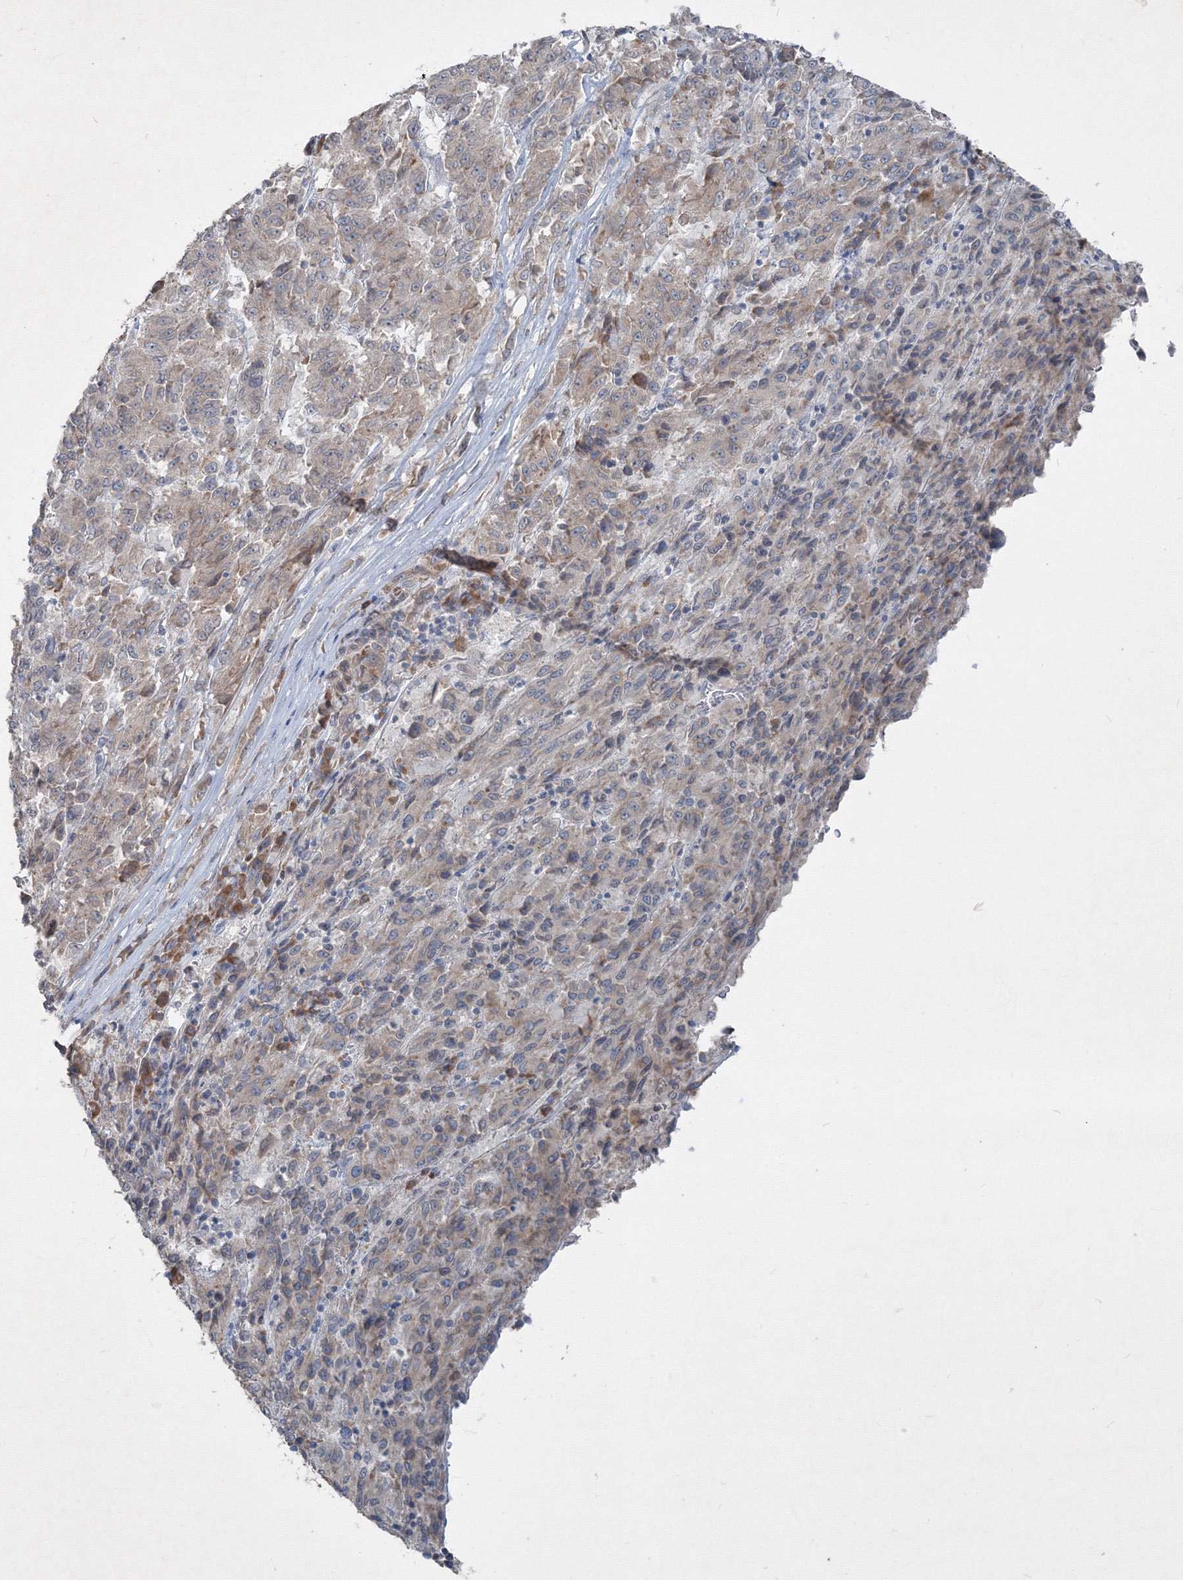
{"staining": {"intensity": "weak", "quantity": "25%-75%", "location": "cytoplasmic/membranous"}, "tissue": "melanoma", "cell_type": "Tumor cells", "image_type": "cancer", "snomed": [{"axis": "morphology", "description": "Malignant melanoma, Metastatic site"}, {"axis": "topography", "description": "Lung"}], "caption": "Malignant melanoma (metastatic site) tissue displays weak cytoplasmic/membranous staining in approximately 25%-75% of tumor cells, visualized by immunohistochemistry.", "gene": "IFNAR1", "patient": {"sex": "male", "age": 64}}